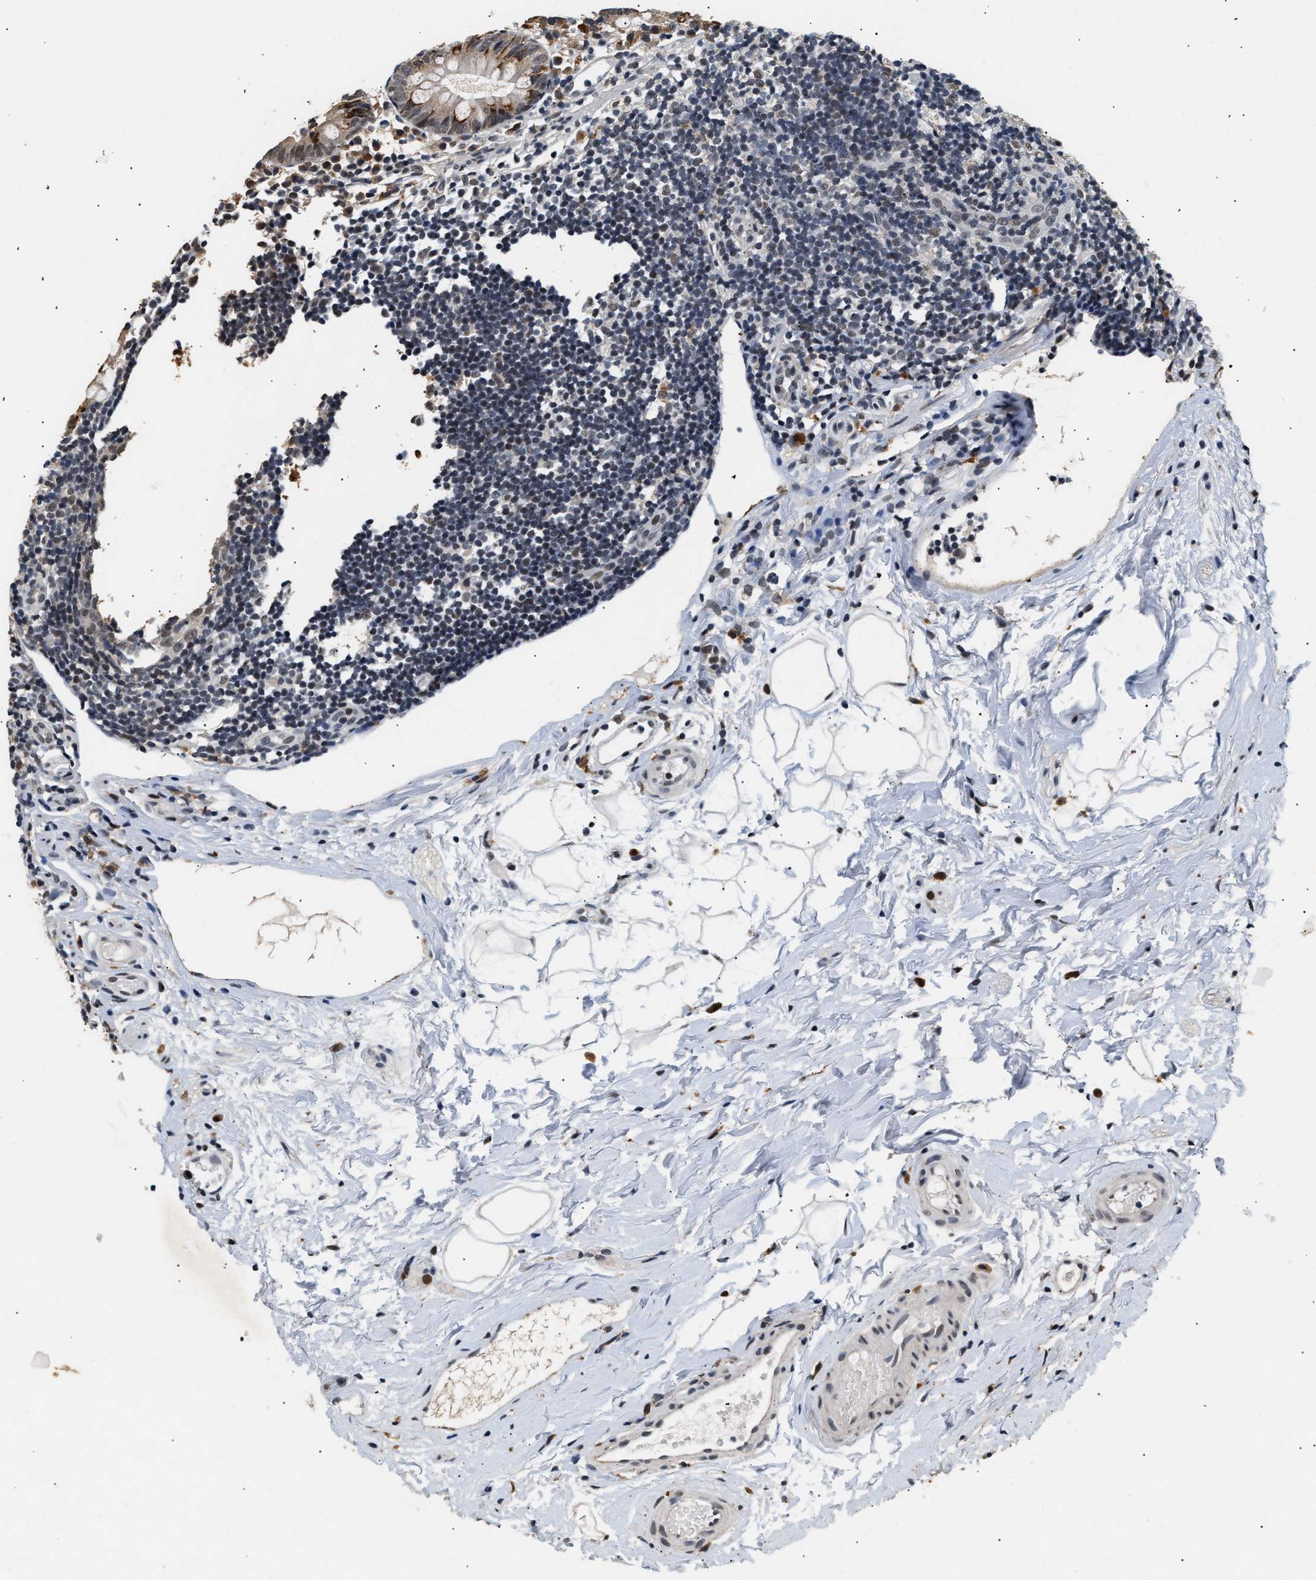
{"staining": {"intensity": "strong", "quantity": "<25%", "location": "cytoplasmic/membranous"}, "tissue": "appendix", "cell_type": "Glandular cells", "image_type": "normal", "snomed": [{"axis": "morphology", "description": "Normal tissue, NOS"}, {"axis": "topography", "description": "Appendix"}], "caption": "IHC histopathology image of unremarkable appendix: human appendix stained using immunohistochemistry (IHC) shows medium levels of strong protein expression localized specifically in the cytoplasmic/membranous of glandular cells, appearing as a cytoplasmic/membranous brown color.", "gene": "THOC1", "patient": {"sex": "female", "age": 20}}